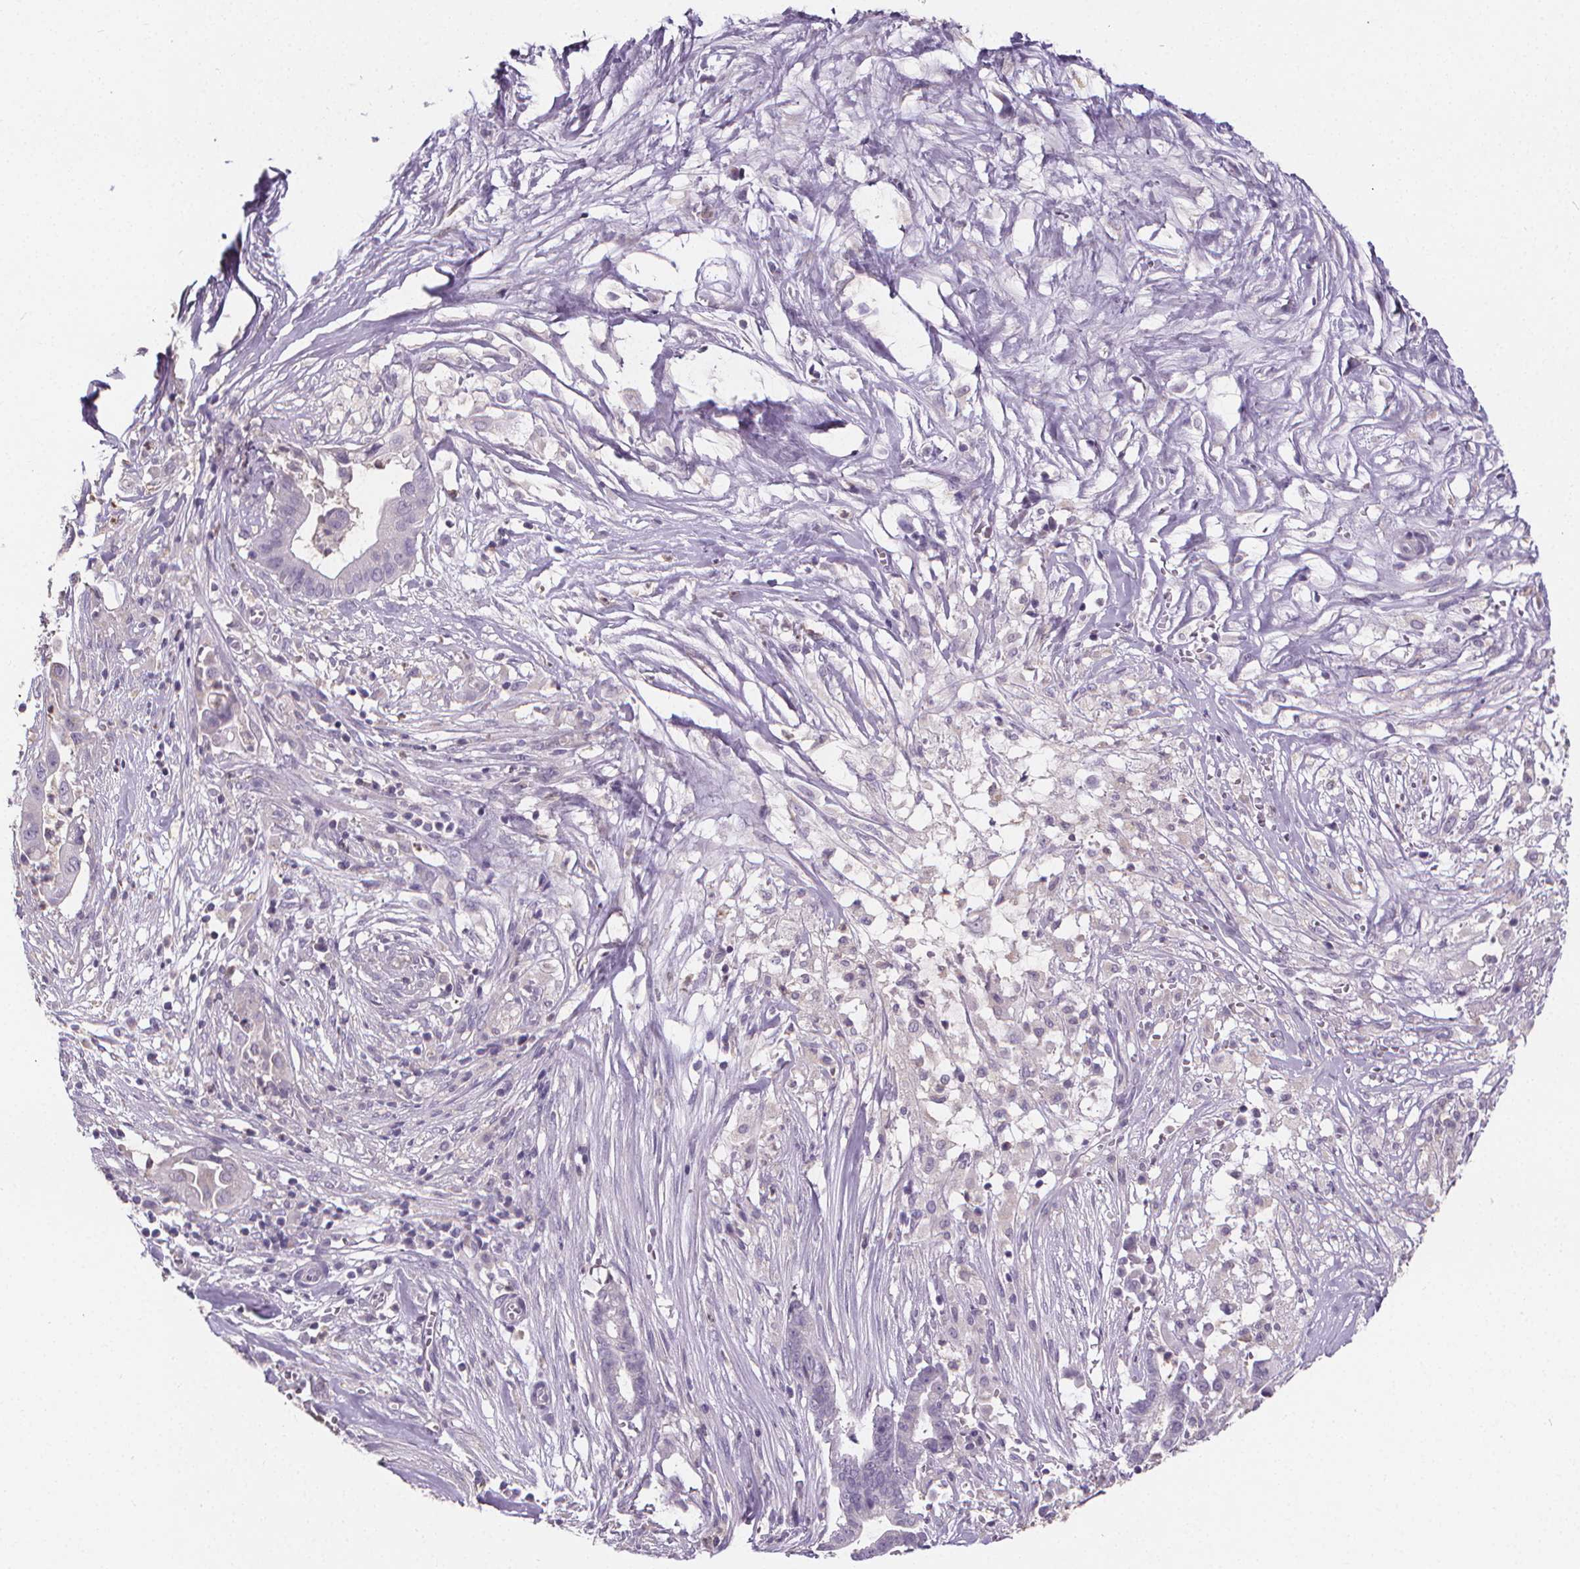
{"staining": {"intensity": "negative", "quantity": "none", "location": "none"}, "tissue": "pancreatic cancer", "cell_type": "Tumor cells", "image_type": "cancer", "snomed": [{"axis": "morphology", "description": "Adenocarcinoma, NOS"}, {"axis": "topography", "description": "Pancreas"}], "caption": "An IHC micrograph of adenocarcinoma (pancreatic) is shown. There is no staining in tumor cells of adenocarcinoma (pancreatic).", "gene": "ATP6V1D", "patient": {"sex": "male", "age": 61}}